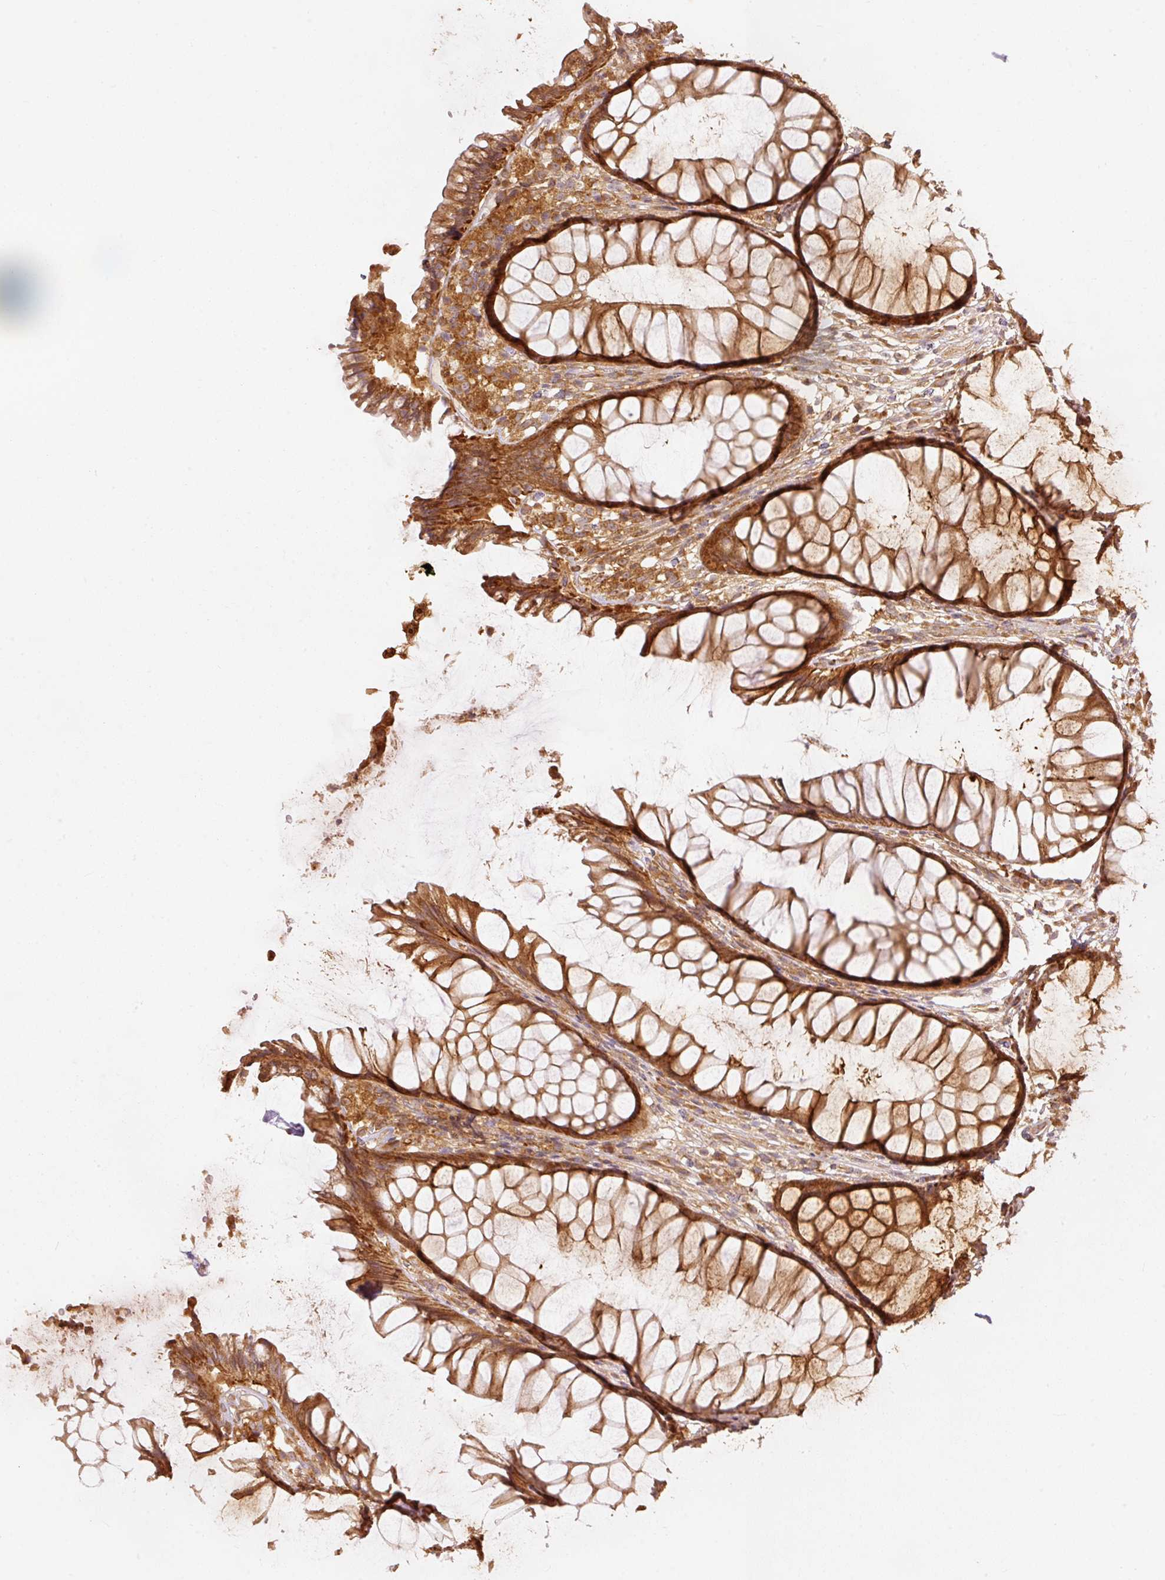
{"staining": {"intensity": "strong", "quantity": ">75%", "location": "cytoplasmic/membranous"}, "tissue": "rectum", "cell_type": "Glandular cells", "image_type": "normal", "snomed": [{"axis": "morphology", "description": "Normal tissue, NOS"}, {"axis": "topography", "description": "Smooth muscle"}, {"axis": "topography", "description": "Rectum"}], "caption": "Approximately >75% of glandular cells in unremarkable human rectum demonstrate strong cytoplasmic/membranous protein expression as visualized by brown immunohistochemical staining.", "gene": "EIF3B", "patient": {"sex": "male", "age": 53}}